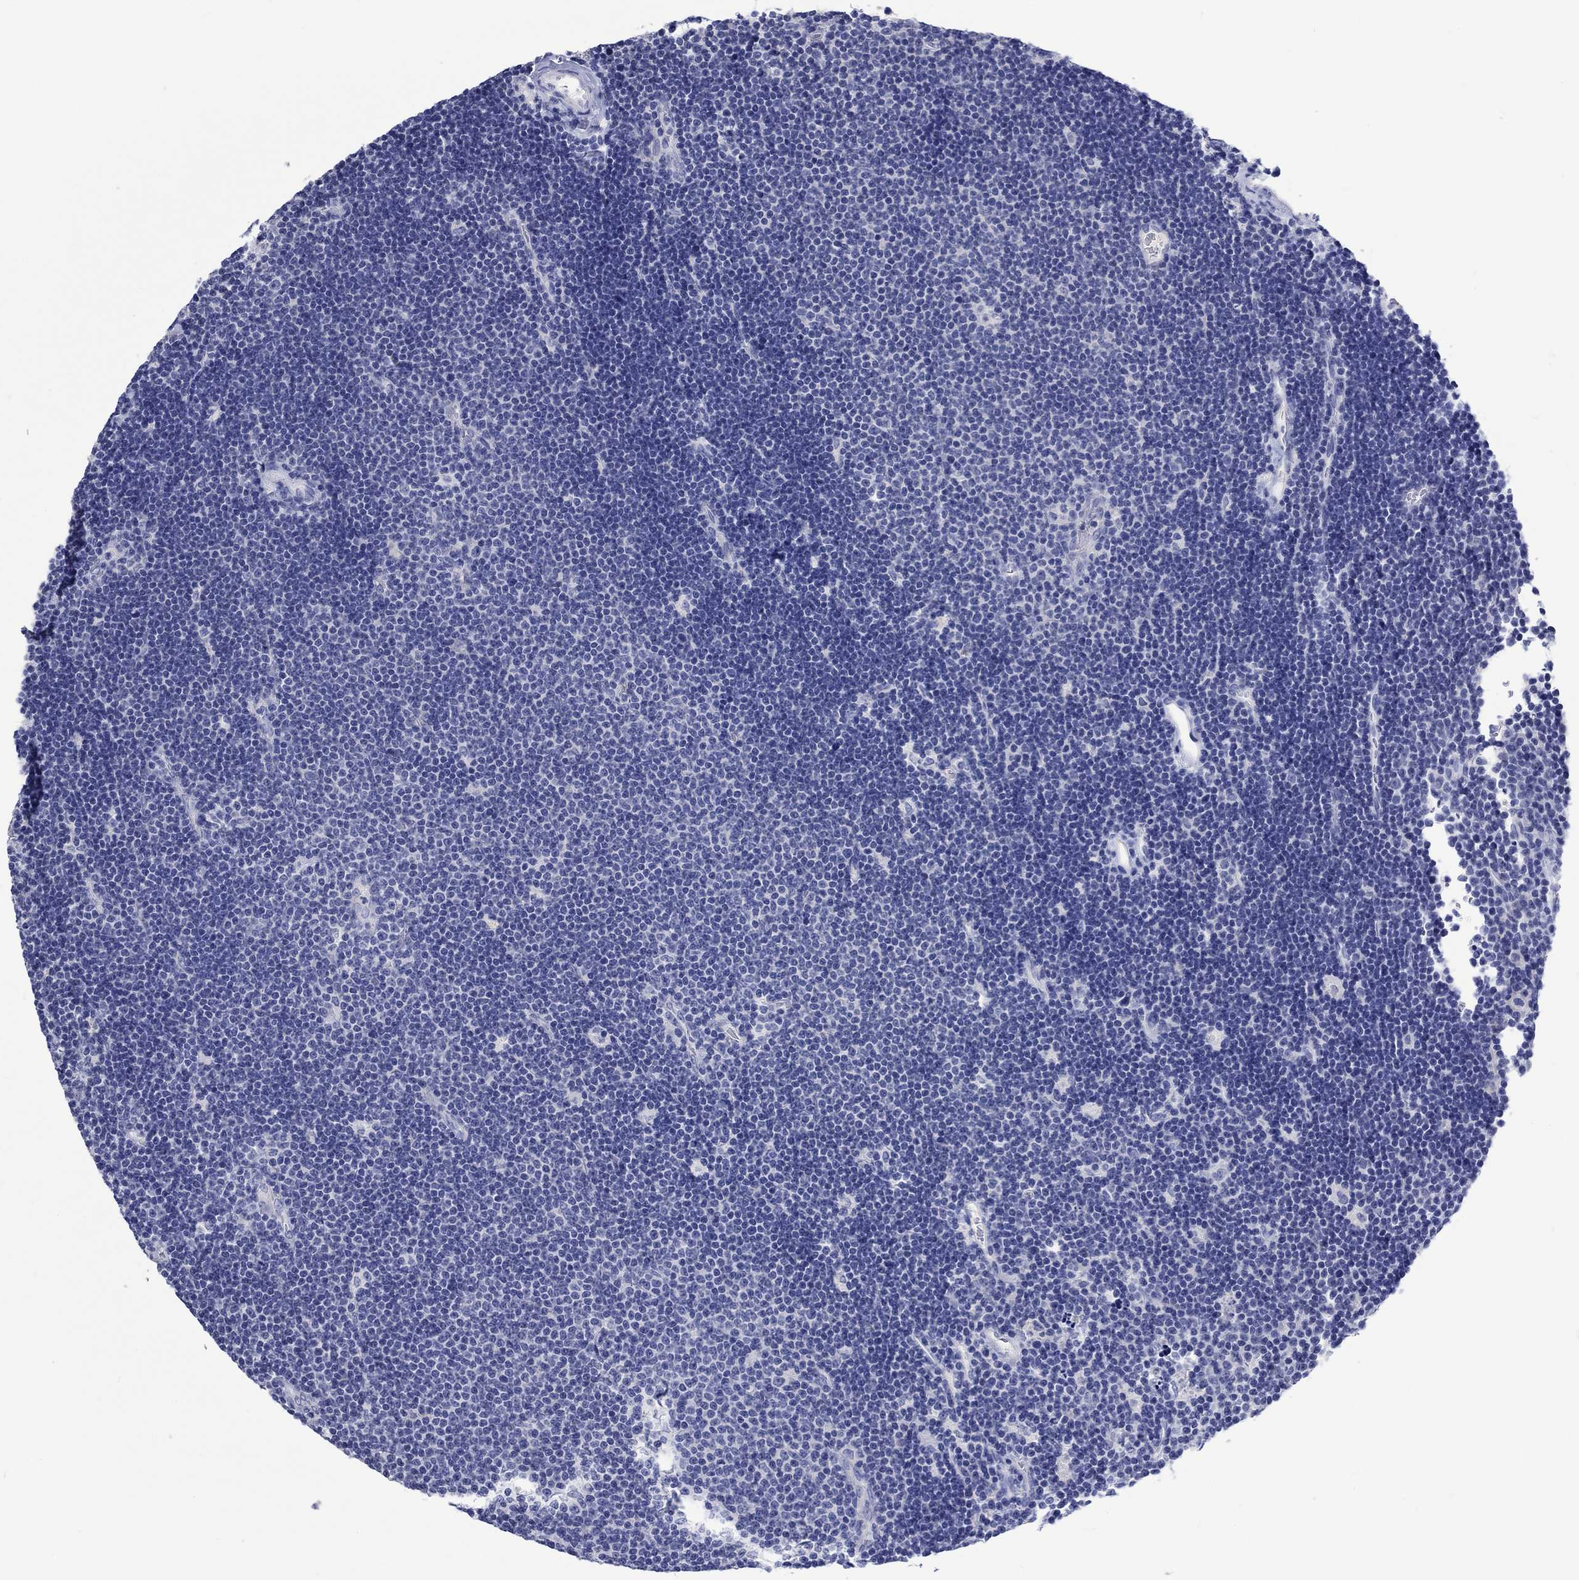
{"staining": {"intensity": "negative", "quantity": "none", "location": "none"}, "tissue": "lymphoma", "cell_type": "Tumor cells", "image_type": "cancer", "snomed": [{"axis": "morphology", "description": "Malignant lymphoma, non-Hodgkin's type, Low grade"}, {"axis": "topography", "description": "Brain"}], "caption": "Immunohistochemical staining of malignant lymphoma, non-Hodgkin's type (low-grade) shows no significant positivity in tumor cells. (IHC, brightfield microscopy, high magnification).", "gene": "TOMM20L", "patient": {"sex": "female", "age": 66}}